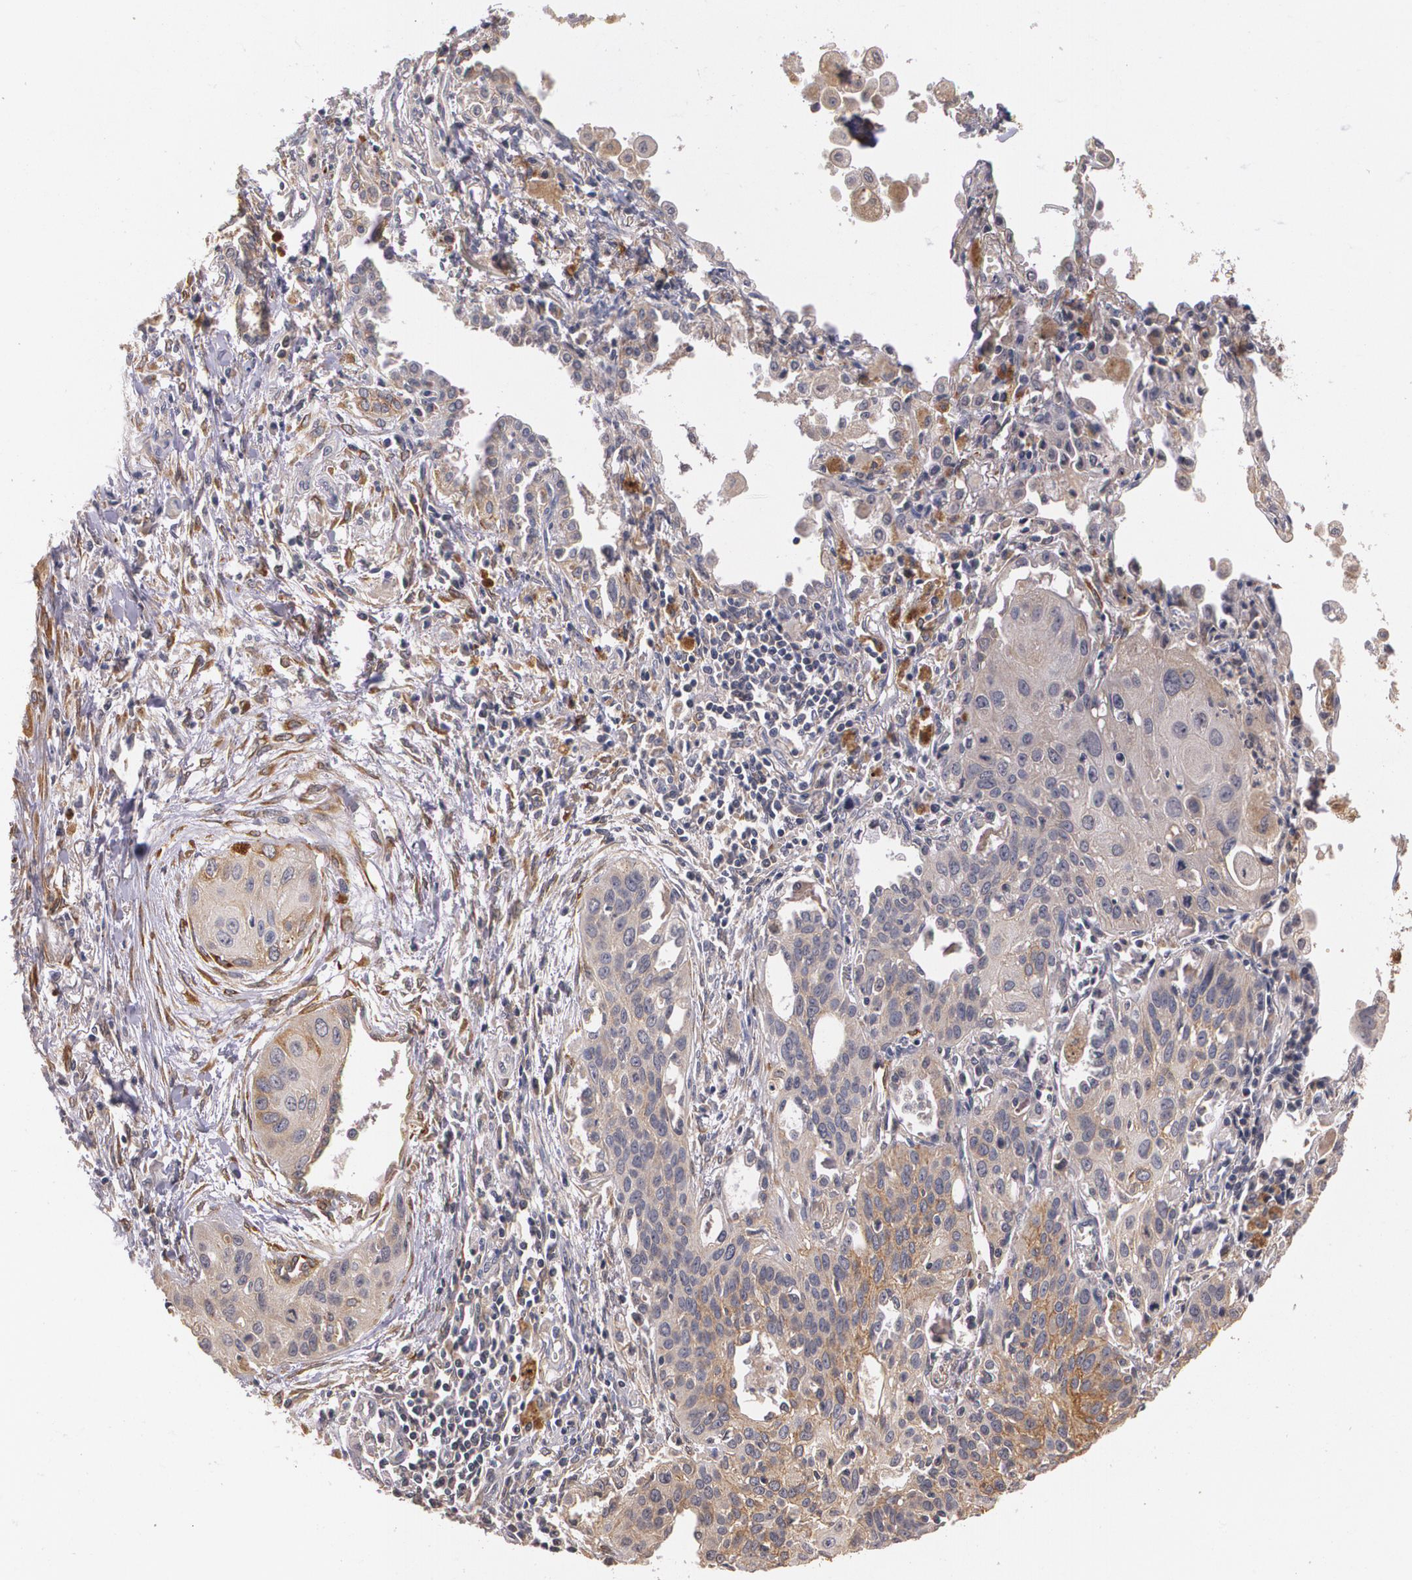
{"staining": {"intensity": "moderate", "quantity": "25%-75%", "location": "cytoplasmic/membranous"}, "tissue": "lung cancer", "cell_type": "Tumor cells", "image_type": "cancer", "snomed": [{"axis": "morphology", "description": "Squamous cell carcinoma, NOS"}, {"axis": "topography", "description": "Lung"}], "caption": "A brown stain highlights moderate cytoplasmic/membranous positivity of a protein in human squamous cell carcinoma (lung) tumor cells.", "gene": "IFNGR2", "patient": {"sex": "male", "age": 71}}